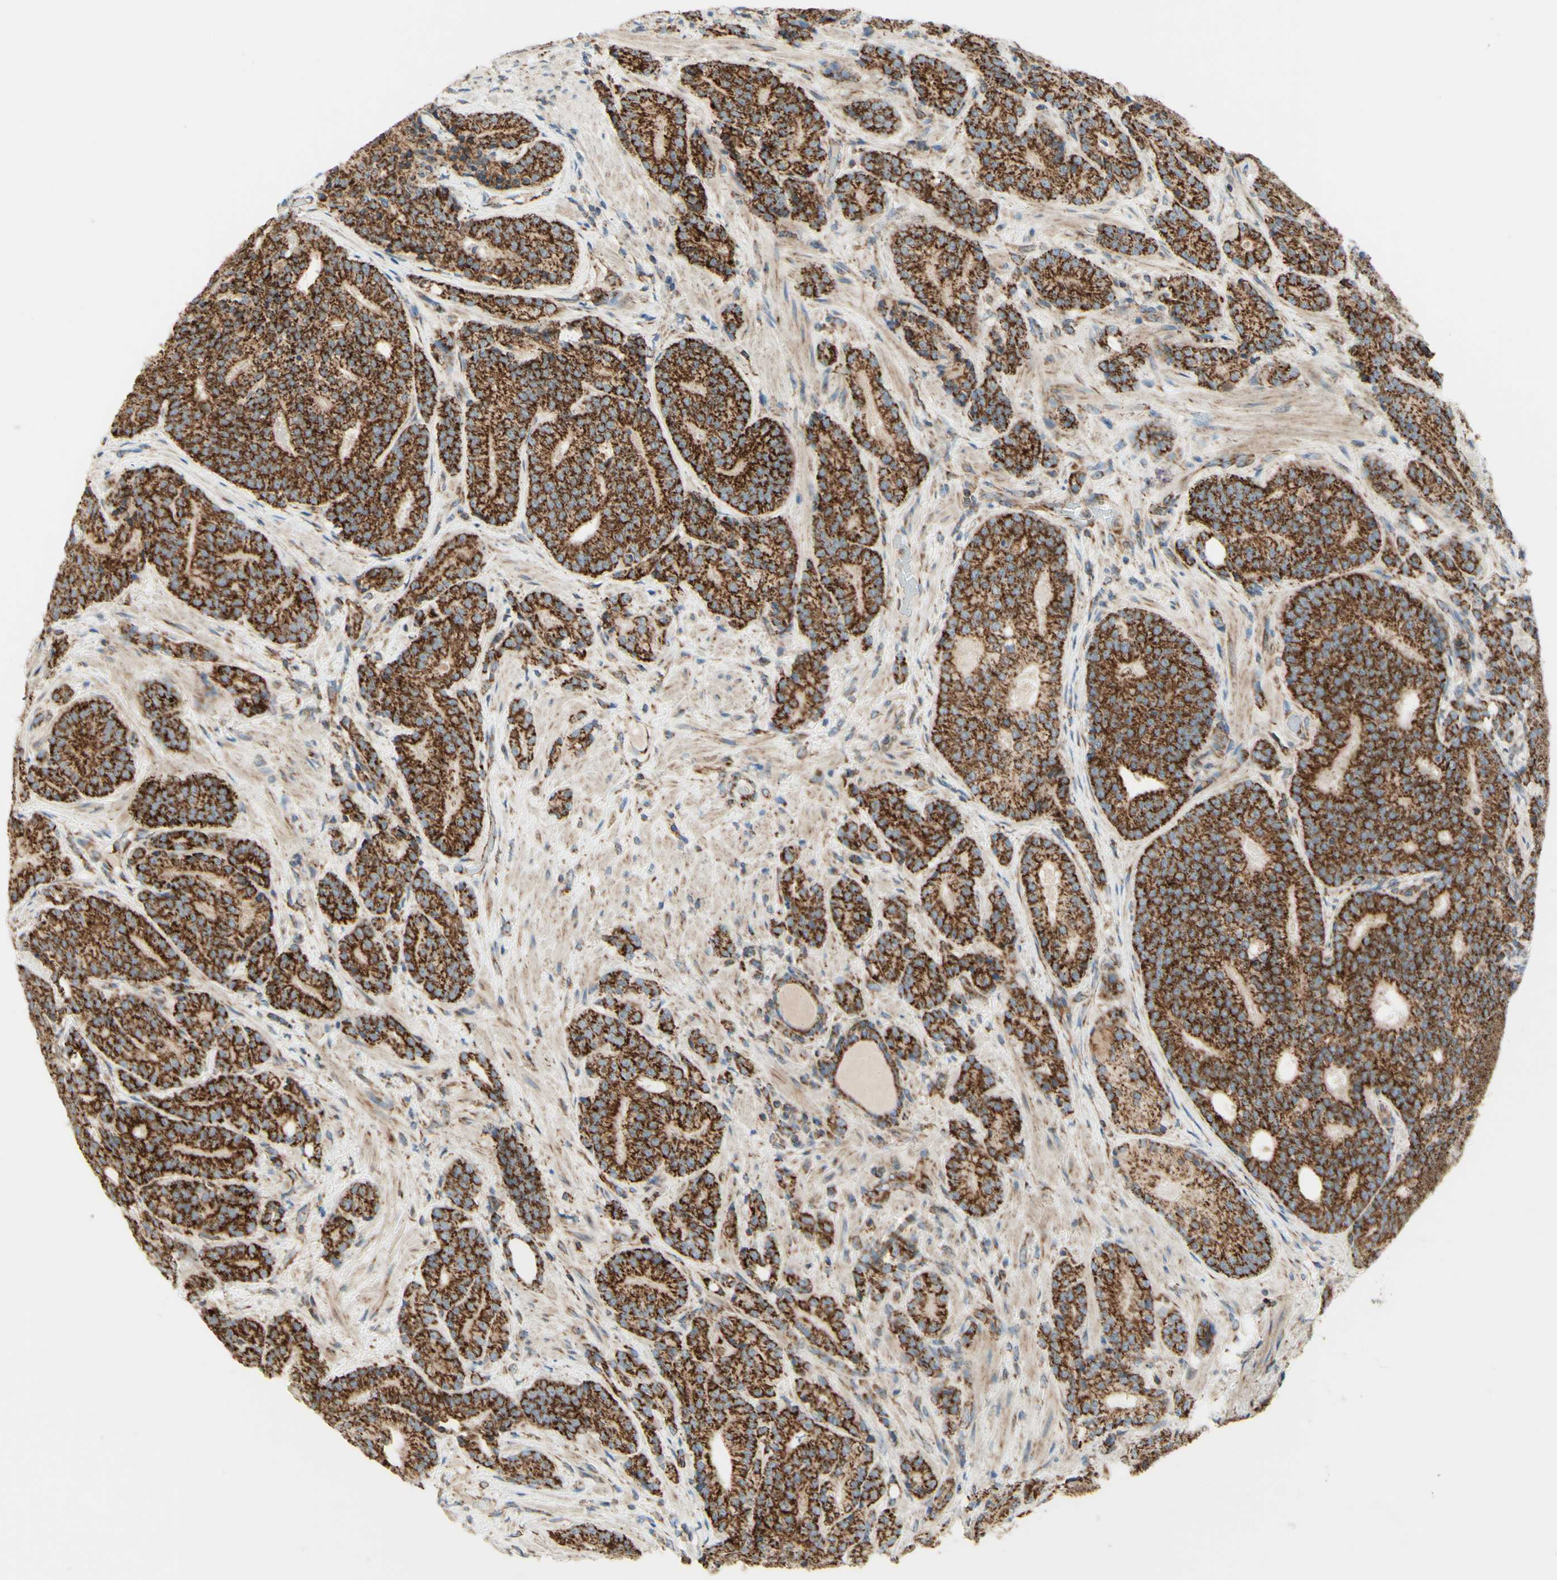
{"staining": {"intensity": "strong", "quantity": ">75%", "location": "cytoplasmic/membranous"}, "tissue": "prostate cancer", "cell_type": "Tumor cells", "image_type": "cancer", "snomed": [{"axis": "morphology", "description": "Adenocarcinoma, High grade"}, {"axis": "topography", "description": "Prostate"}], "caption": "Strong cytoplasmic/membranous protein staining is present in approximately >75% of tumor cells in adenocarcinoma (high-grade) (prostate).", "gene": "ARMC10", "patient": {"sex": "male", "age": 61}}